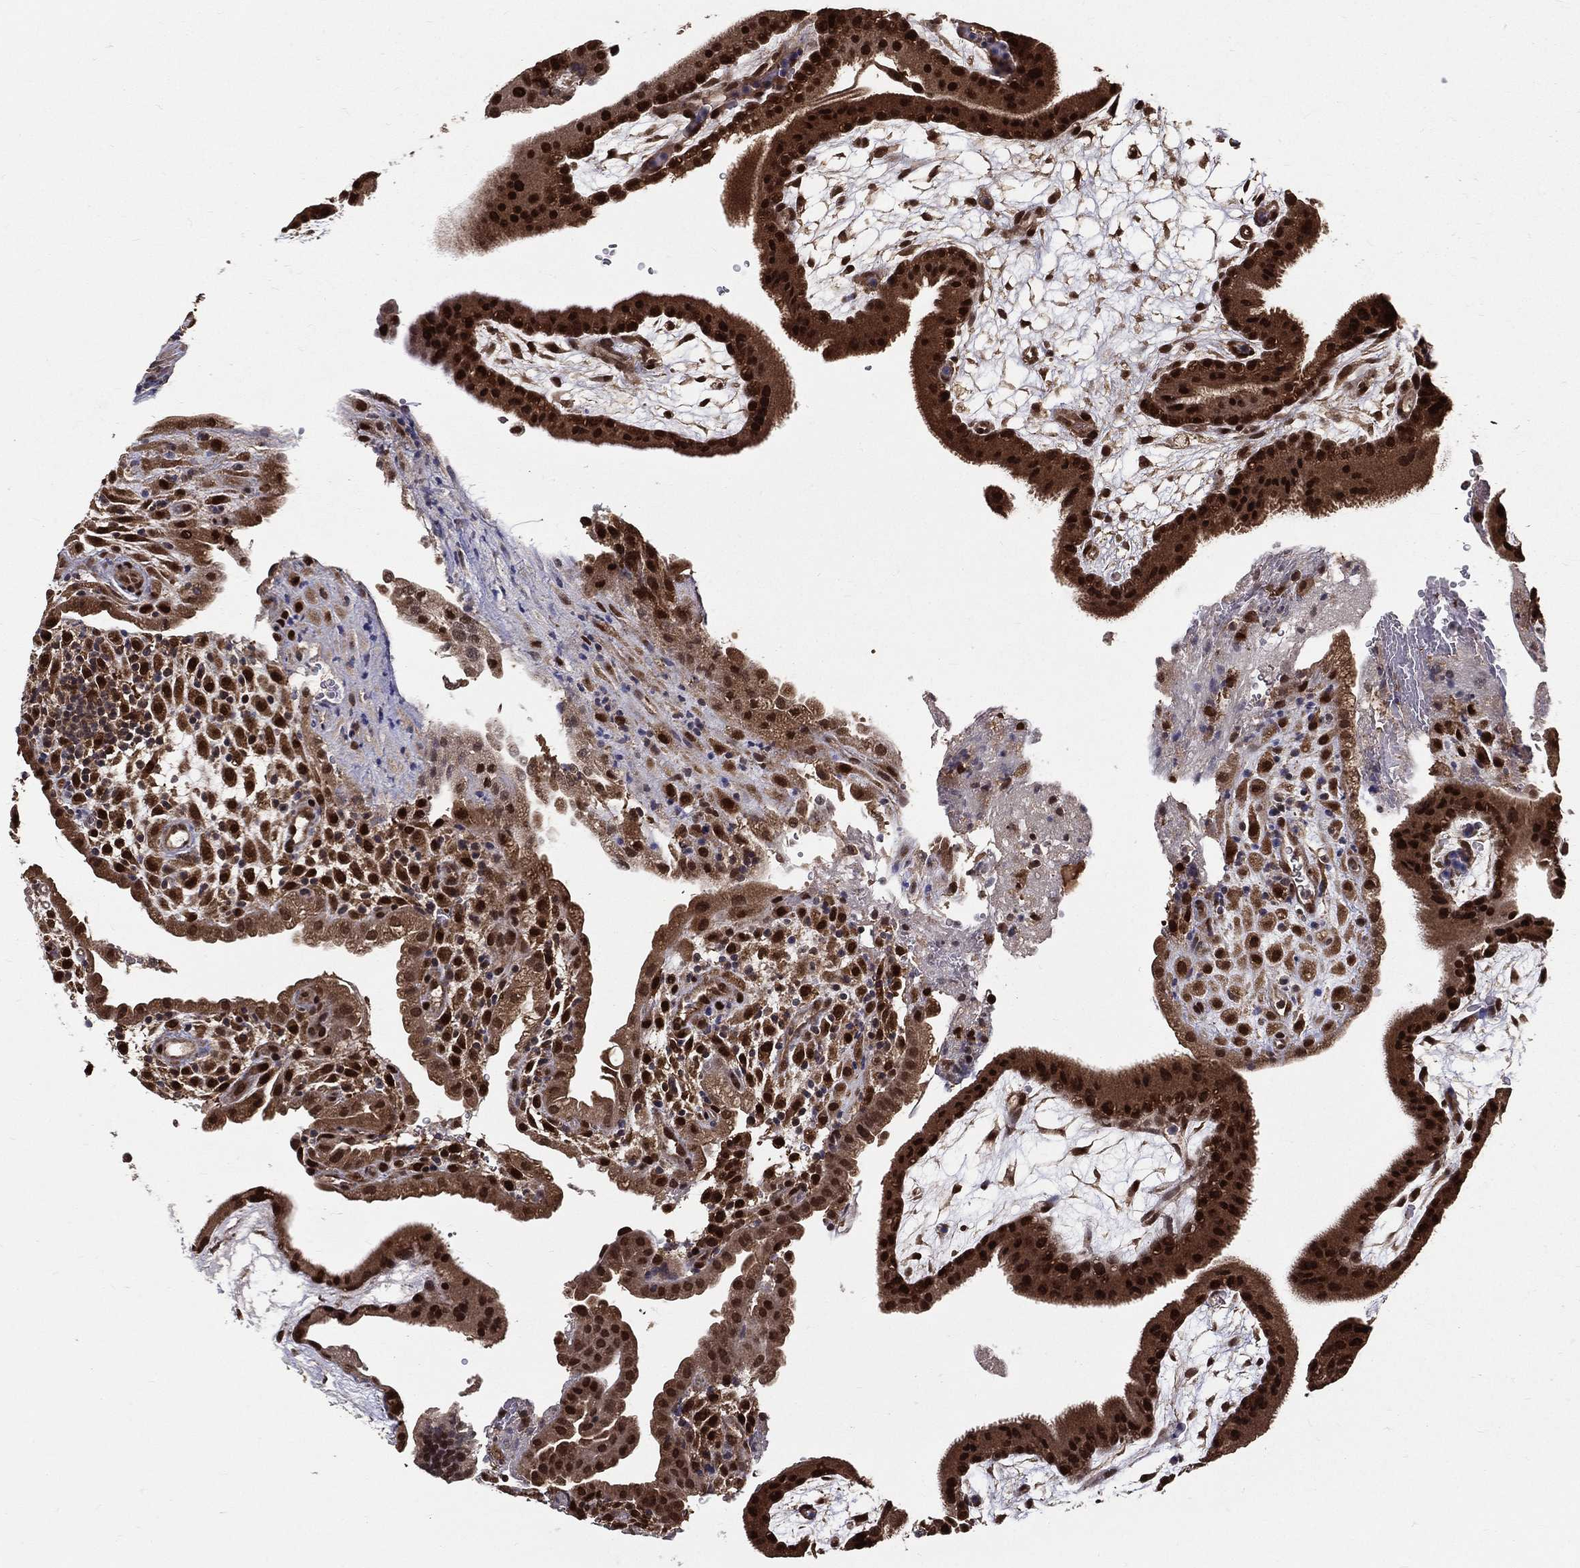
{"staining": {"intensity": "strong", "quantity": "25%-75%", "location": "nuclear"}, "tissue": "placenta", "cell_type": "Decidual cells", "image_type": "normal", "snomed": [{"axis": "morphology", "description": "Normal tissue, NOS"}, {"axis": "topography", "description": "Placenta"}], "caption": "Placenta stained with IHC reveals strong nuclear positivity in about 25%-75% of decidual cells.", "gene": "CARM1", "patient": {"sex": "female", "age": 19}}